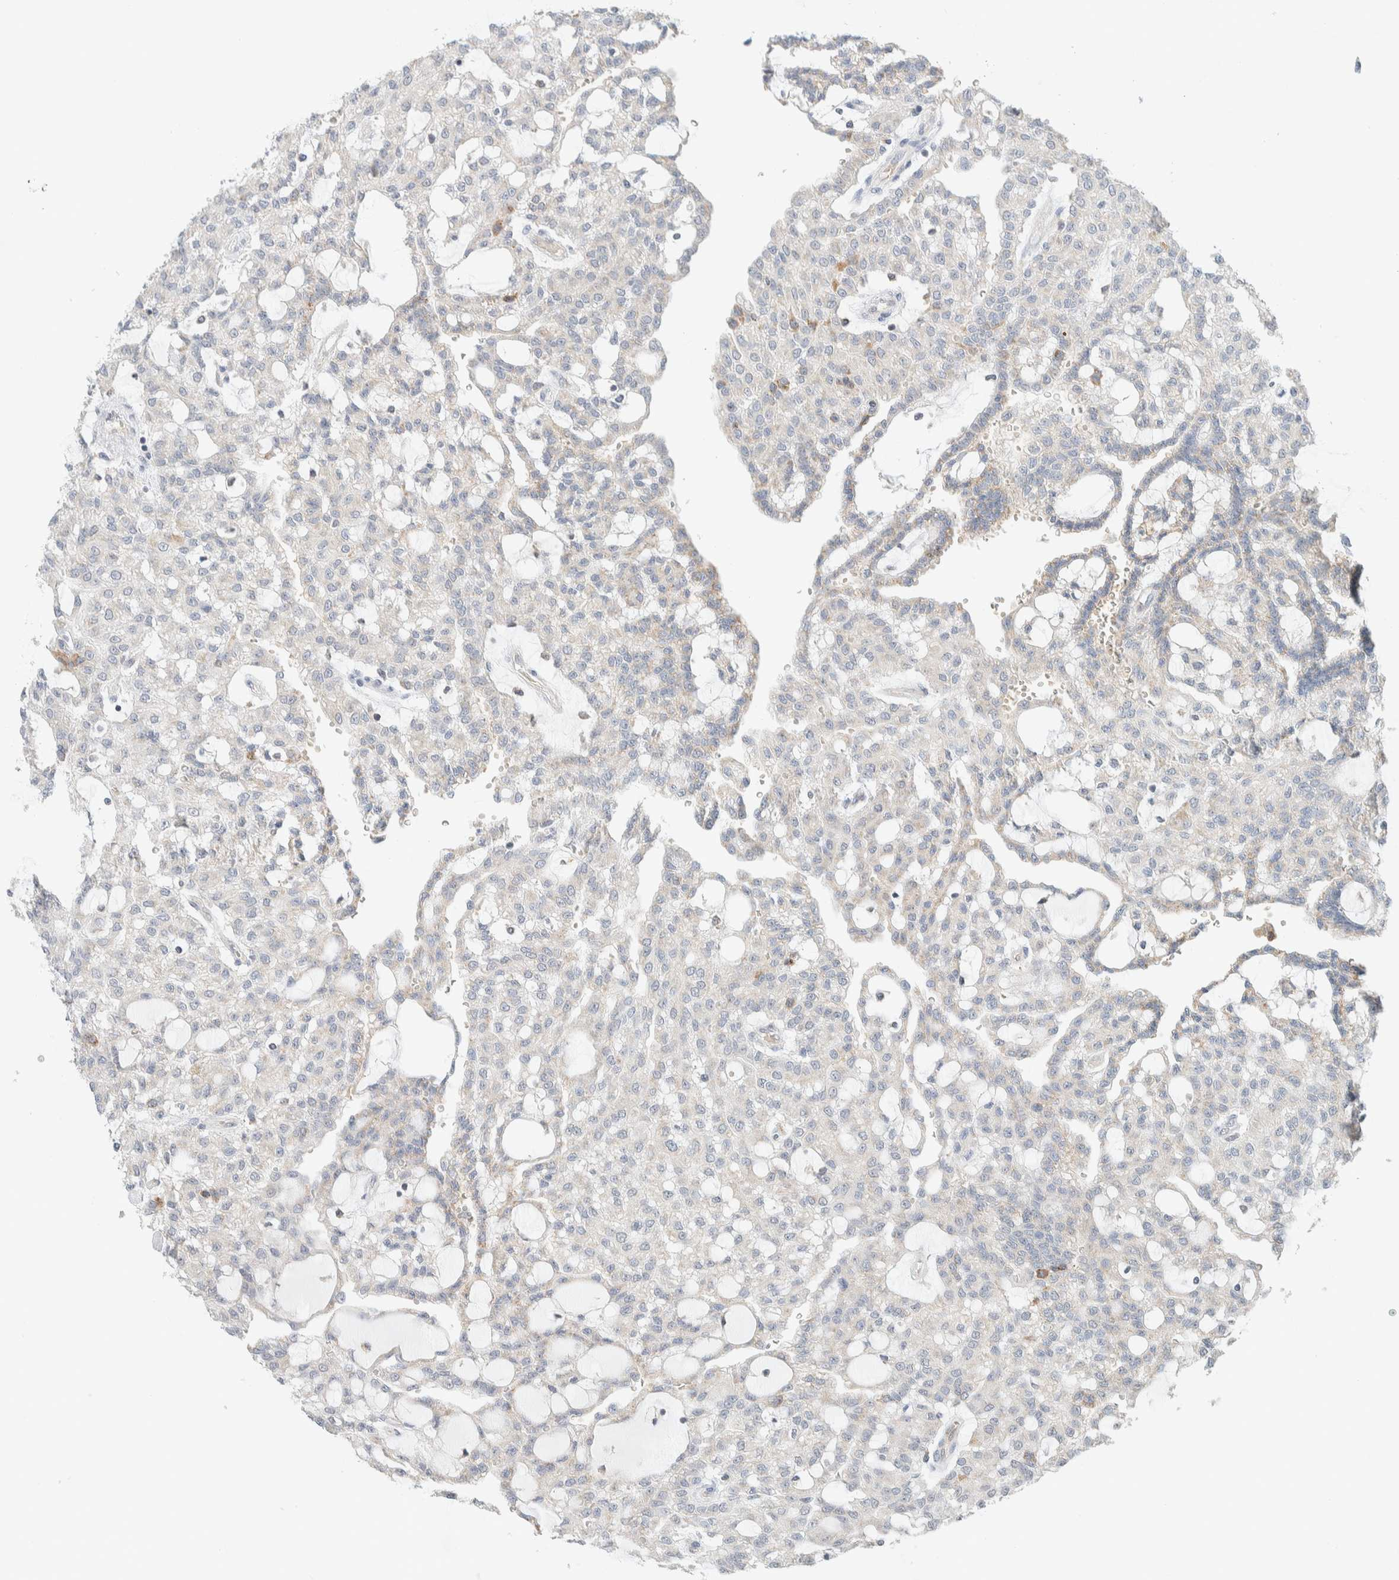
{"staining": {"intensity": "weak", "quantity": "<25%", "location": "cytoplasmic/membranous"}, "tissue": "renal cancer", "cell_type": "Tumor cells", "image_type": "cancer", "snomed": [{"axis": "morphology", "description": "Adenocarcinoma, NOS"}, {"axis": "topography", "description": "Kidney"}], "caption": "DAB immunohistochemical staining of human renal cancer shows no significant expression in tumor cells.", "gene": "HDHD3", "patient": {"sex": "male", "age": 63}}